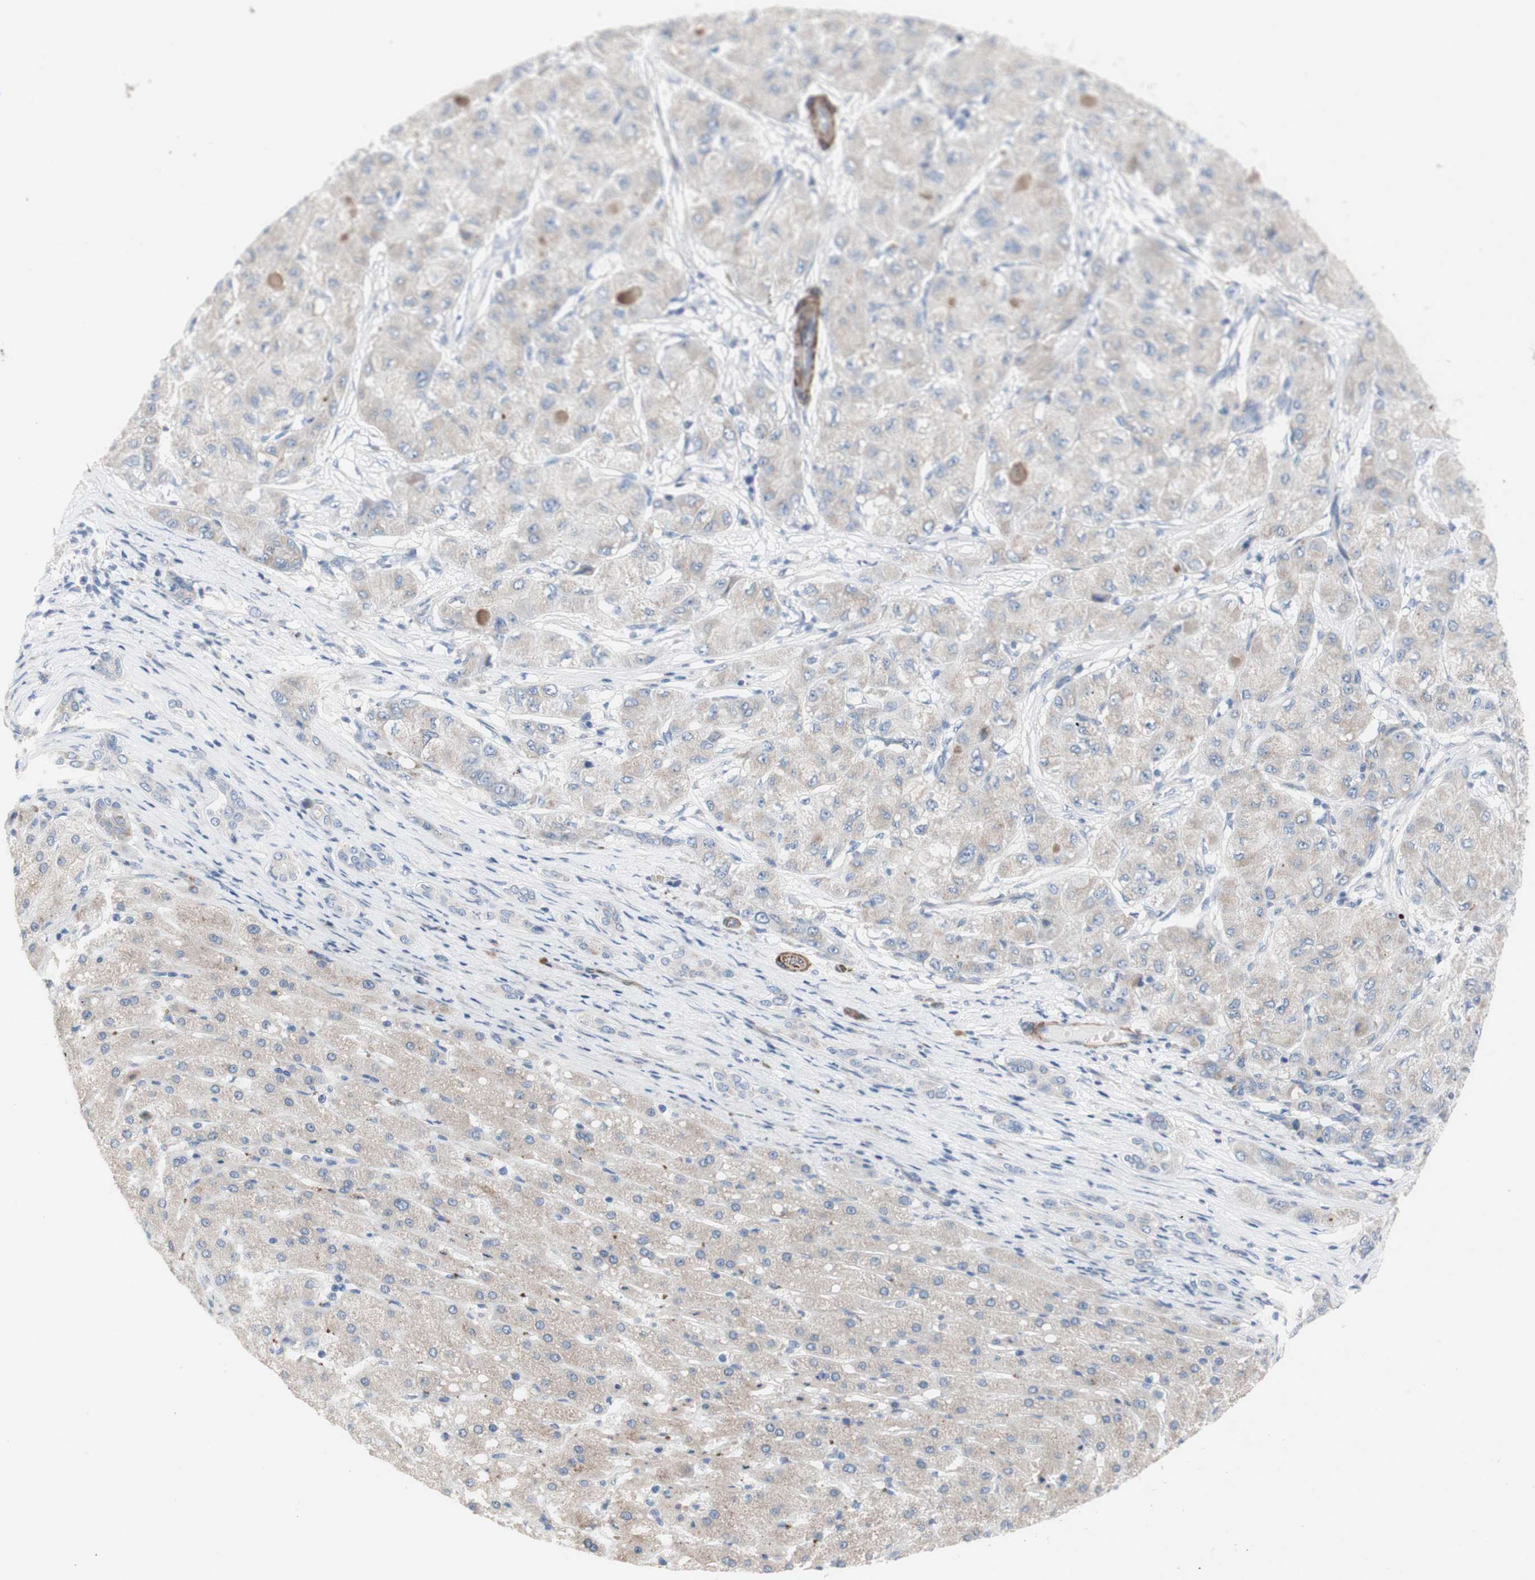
{"staining": {"intensity": "weak", "quantity": ">75%", "location": "cytoplasmic/membranous"}, "tissue": "liver cancer", "cell_type": "Tumor cells", "image_type": "cancer", "snomed": [{"axis": "morphology", "description": "Carcinoma, Hepatocellular, NOS"}, {"axis": "topography", "description": "Liver"}], "caption": "Protein expression analysis of human liver hepatocellular carcinoma reveals weak cytoplasmic/membranous staining in approximately >75% of tumor cells.", "gene": "AGPAT5", "patient": {"sex": "male", "age": 80}}